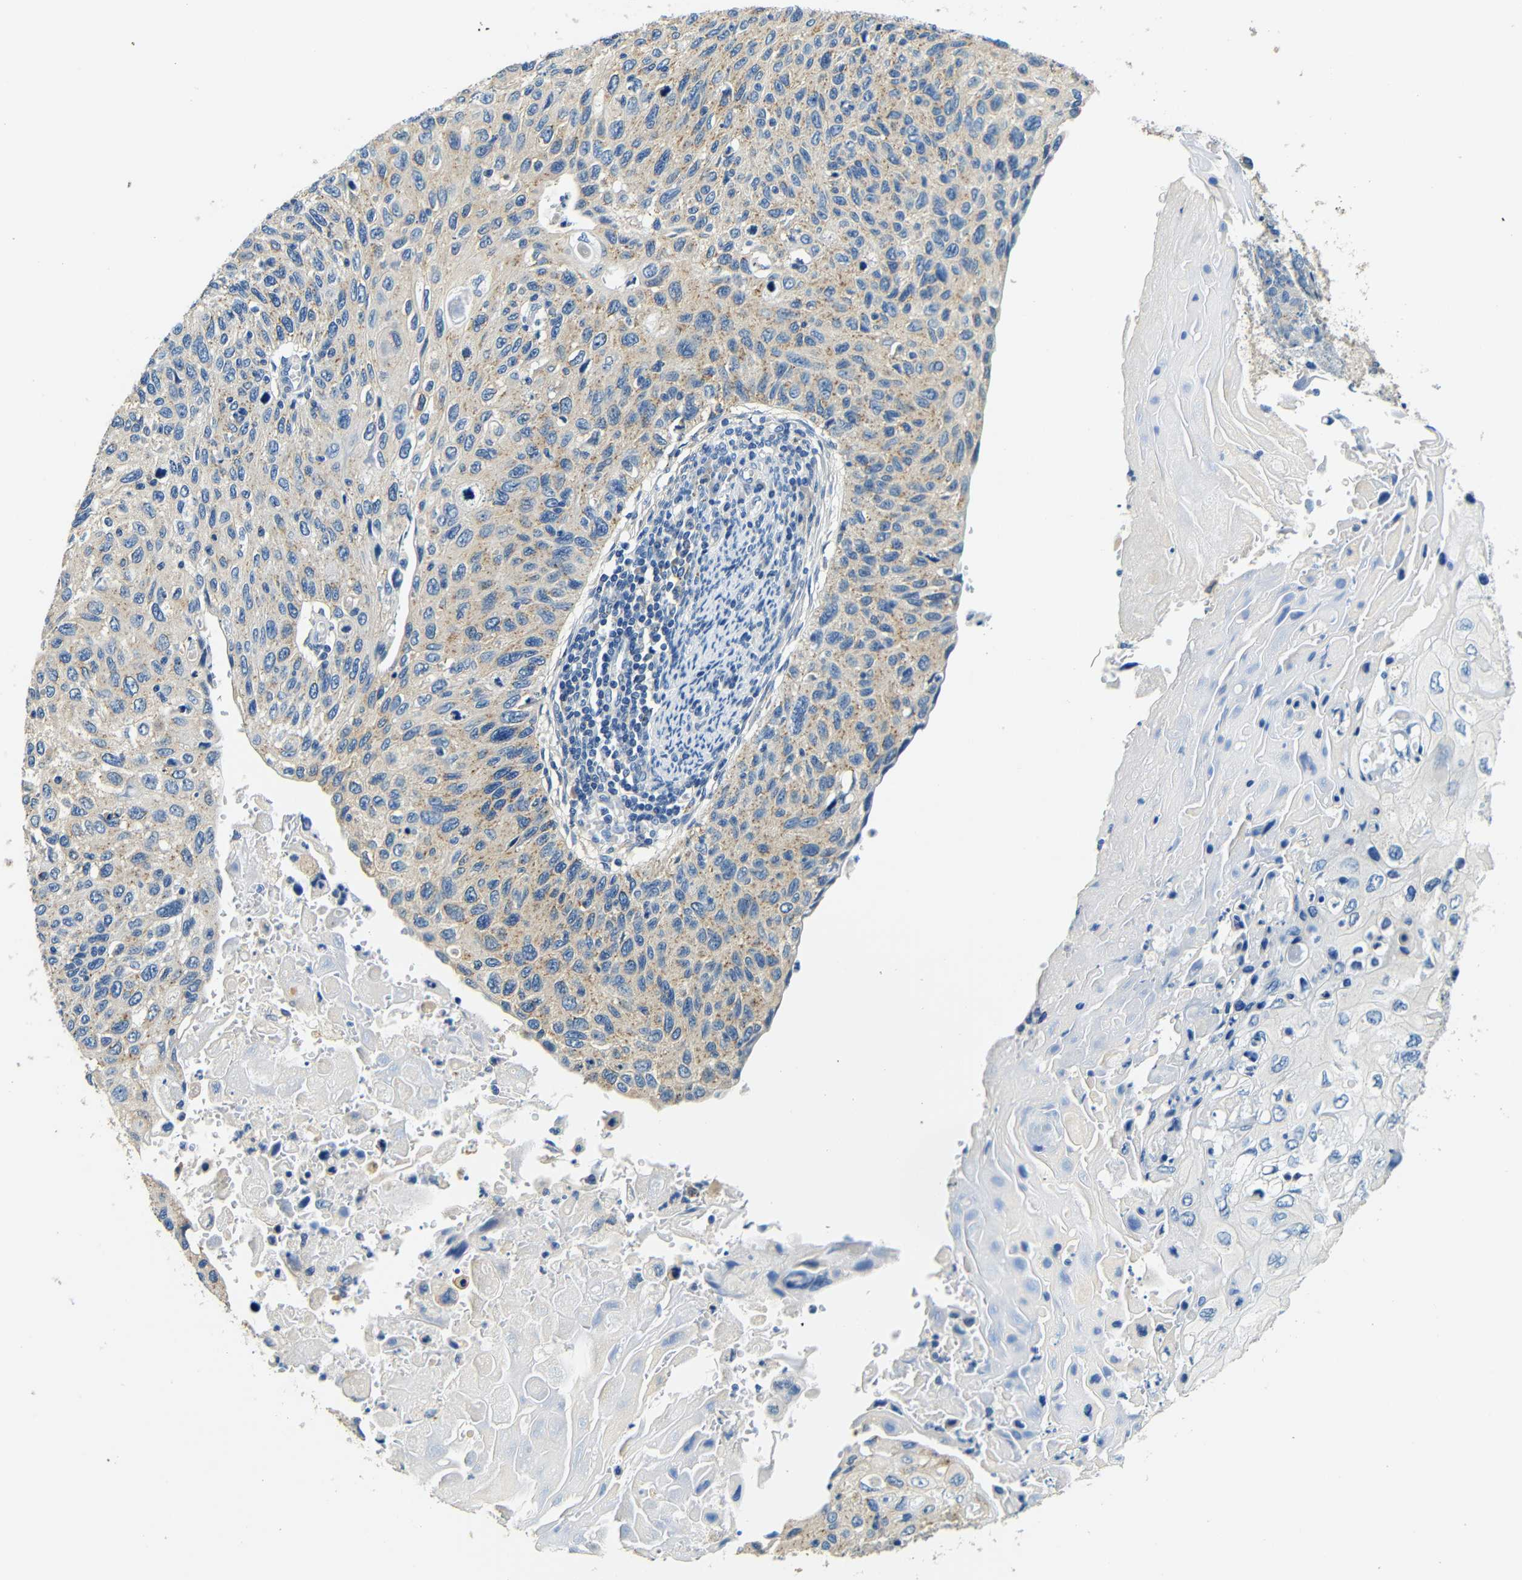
{"staining": {"intensity": "weak", "quantity": "<25%", "location": "cytoplasmic/membranous"}, "tissue": "cervical cancer", "cell_type": "Tumor cells", "image_type": "cancer", "snomed": [{"axis": "morphology", "description": "Squamous cell carcinoma, NOS"}, {"axis": "topography", "description": "Cervix"}], "caption": "A histopathology image of human cervical squamous cell carcinoma is negative for staining in tumor cells.", "gene": "FMO5", "patient": {"sex": "female", "age": 70}}